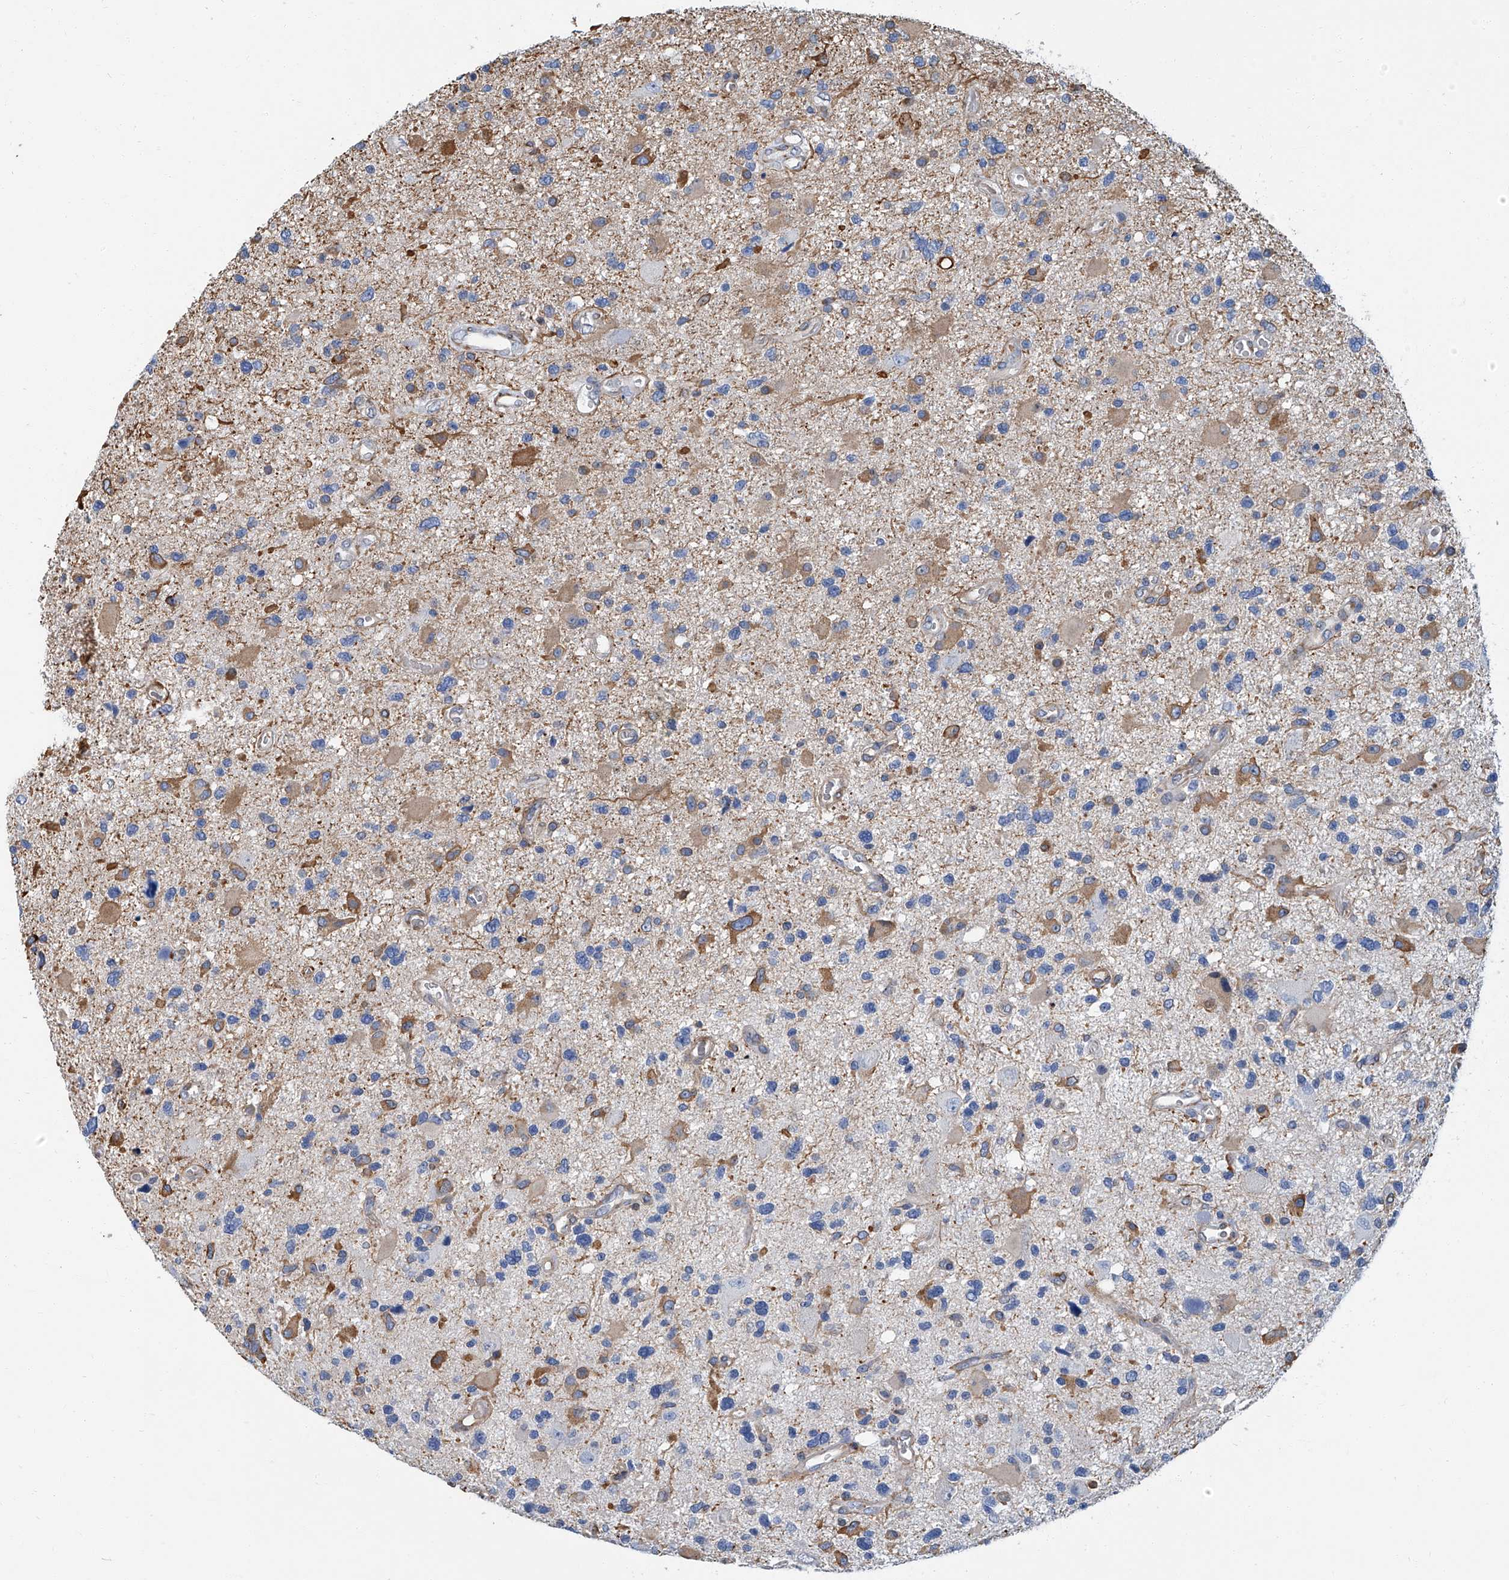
{"staining": {"intensity": "moderate", "quantity": "25%-75%", "location": "cytoplasmic/membranous"}, "tissue": "glioma", "cell_type": "Tumor cells", "image_type": "cancer", "snomed": [{"axis": "morphology", "description": "Glioma, malignant, High grade"}, {"axis": "topography", "description": "Brain"}], "caption": "There is medium levels of moderate cytoplasmic/membranous expression in tumor cells of high-grade glioma (malignant), as demonstrated by immunohistochemical staining (brown color).", "gene": "PSMB10", "patient": {"sex": "male", "age": 33}}